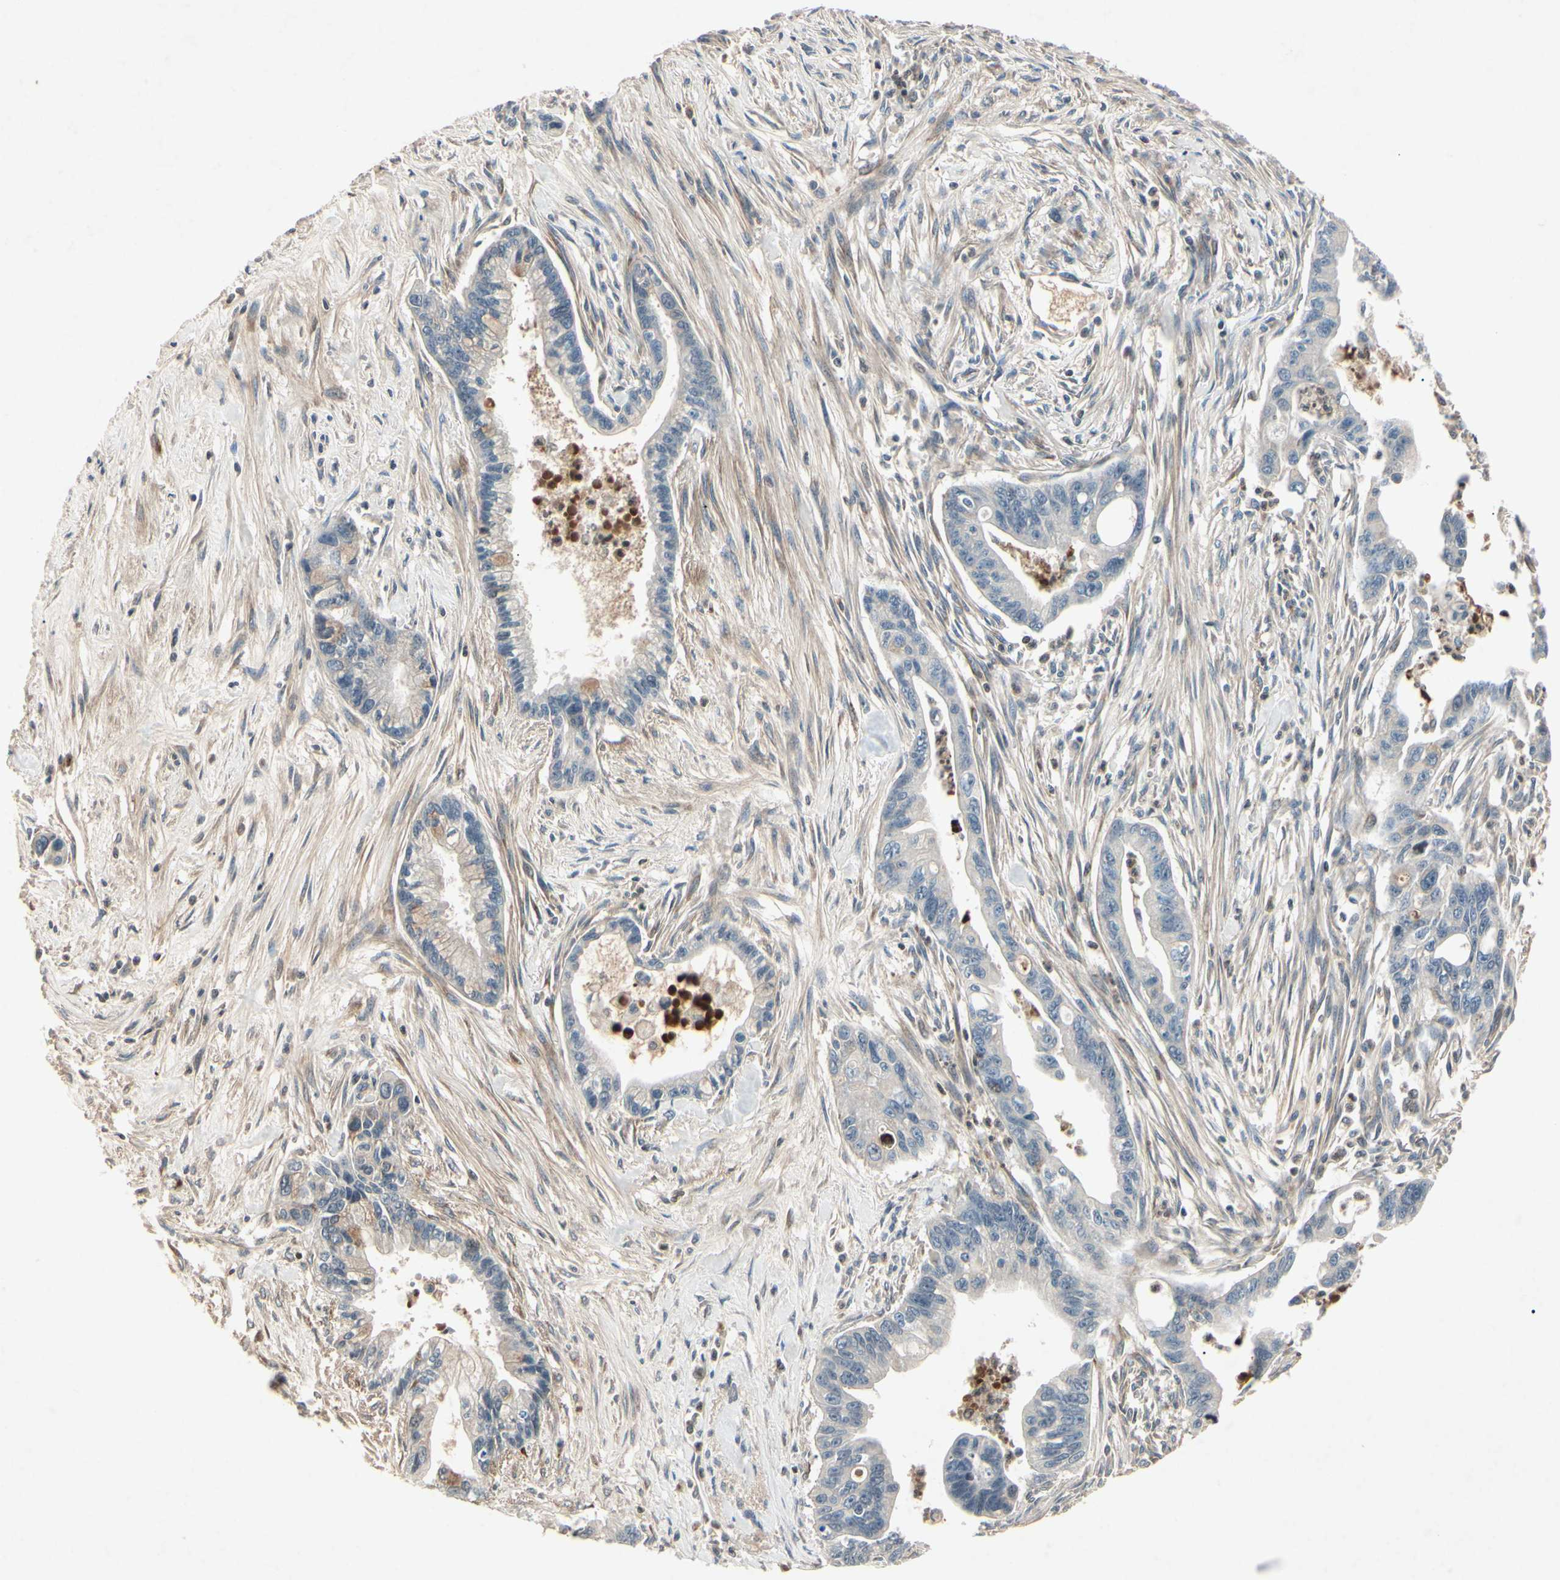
{"staining": {"intensity": "negative", "quantity": "none", "location": "none"}, "tissue": "pancreatic cancer", "cell_type": "Tumor cells", "image_type": "cancer", "snomed": [{"axis": "morphology", "description": "Adenocarcinoma, NOS"}, {"axis": "topography", "description": "Pancreas"}], "caption": "Image shows no significant protein positivity in tumor cells of adenocarcinoma (pancreatic). (Immunohistochemistry, brightfield microscopy, high magnification).", "gene": "AEBP1", "patient": {"sex": "male", "age": 70}}